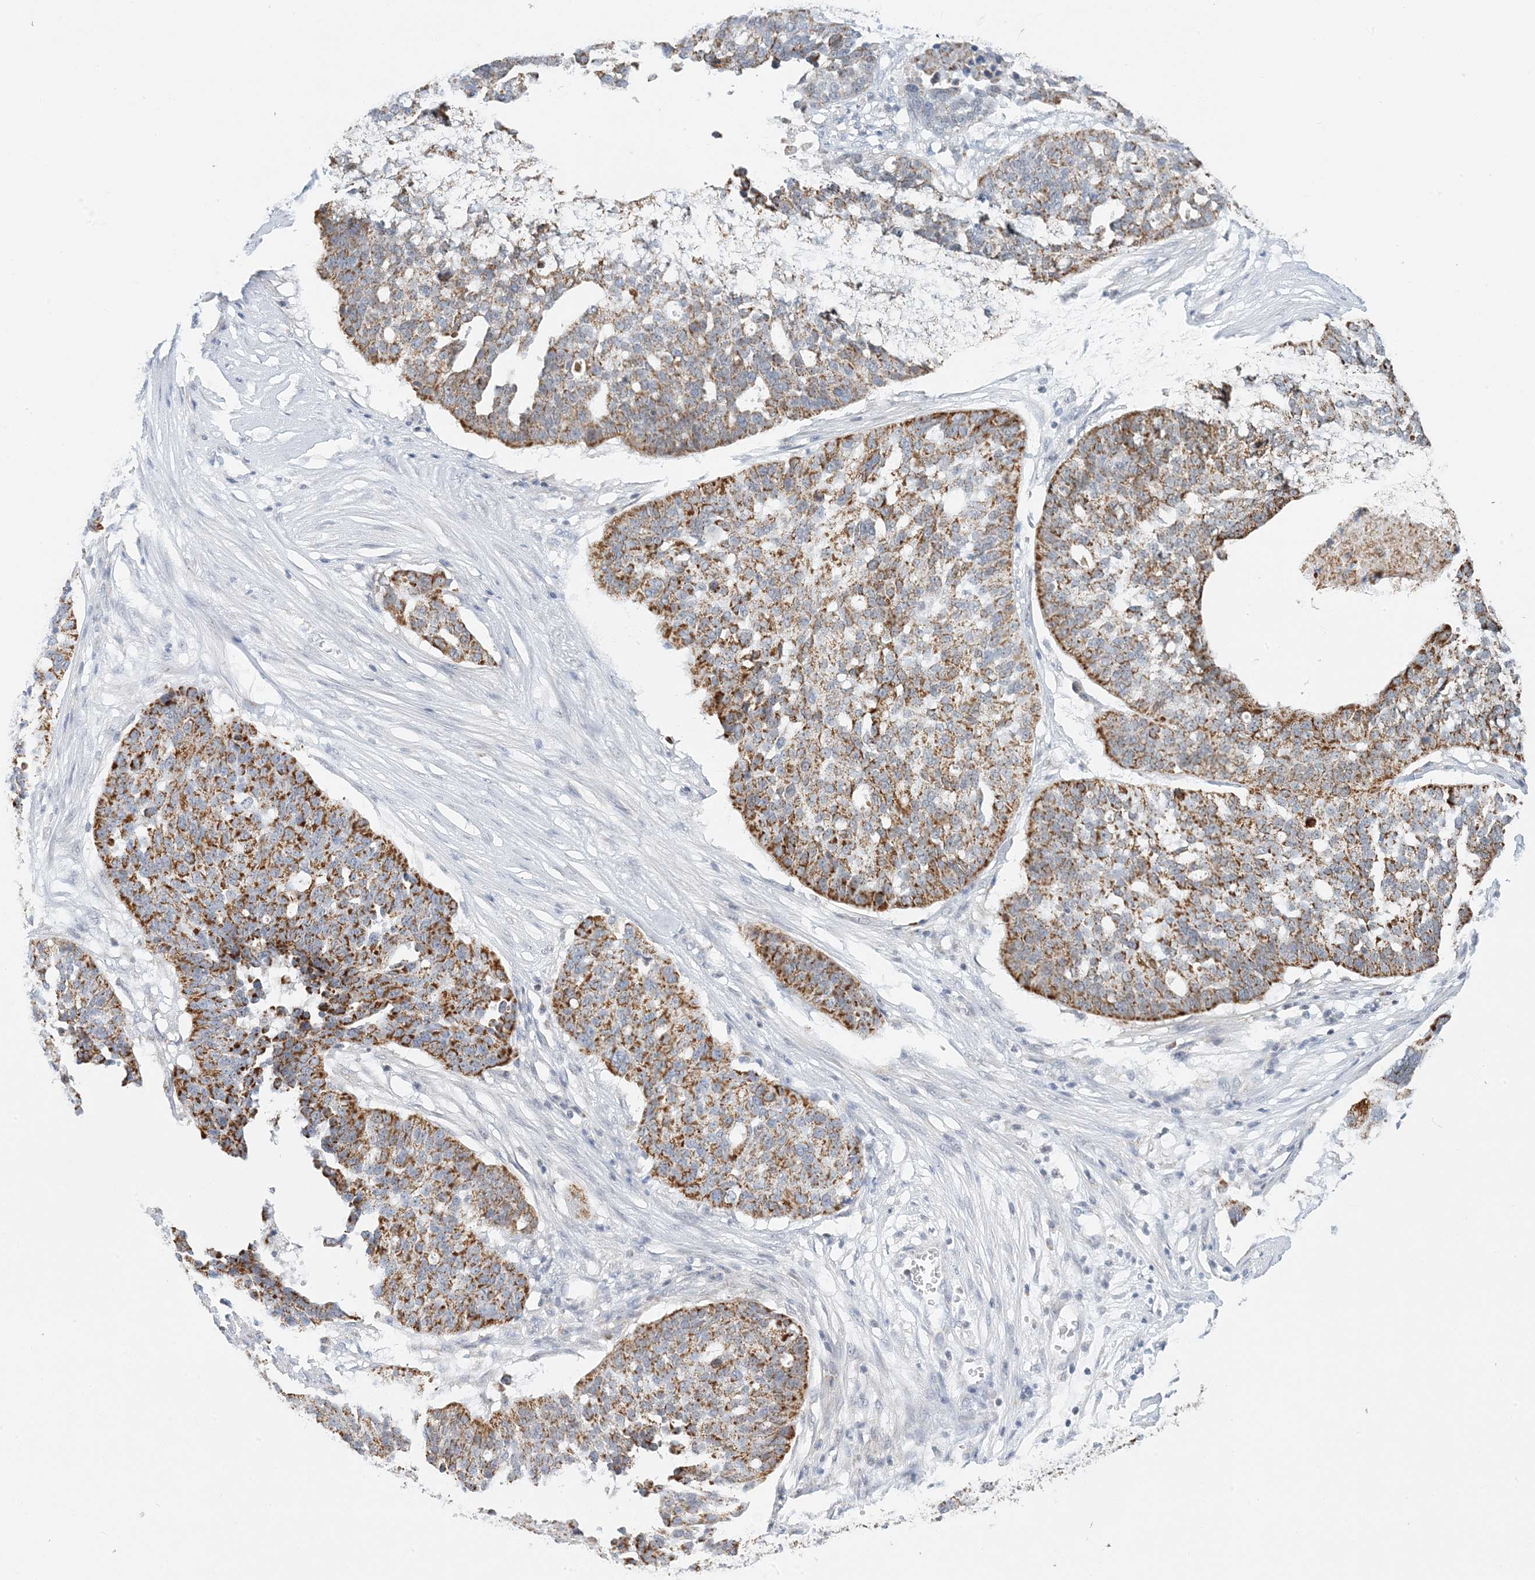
{"staining": {"intensity": "moderate", "quantity": ">75%", "location": "cytoplasmic/membranous"}, "tissue": "ovarian cancer", "cell_type": "Tumor cells", "image_type": "cancer", "snomed": [{"axis": "morphology", "description": "Cystadenocarcinoma, serous, NOS"}, {"axis": "topography", "description": "Ovary"}], "caption": "An IHC histopathology image of tumor tissue is shown. Protein staining in brown labels moderate cytoplasmic/membranous positivity in ovarian cancer within tumor cells.", "gene": "BDH1", "patient": {"sex": "female", "age": 59}}